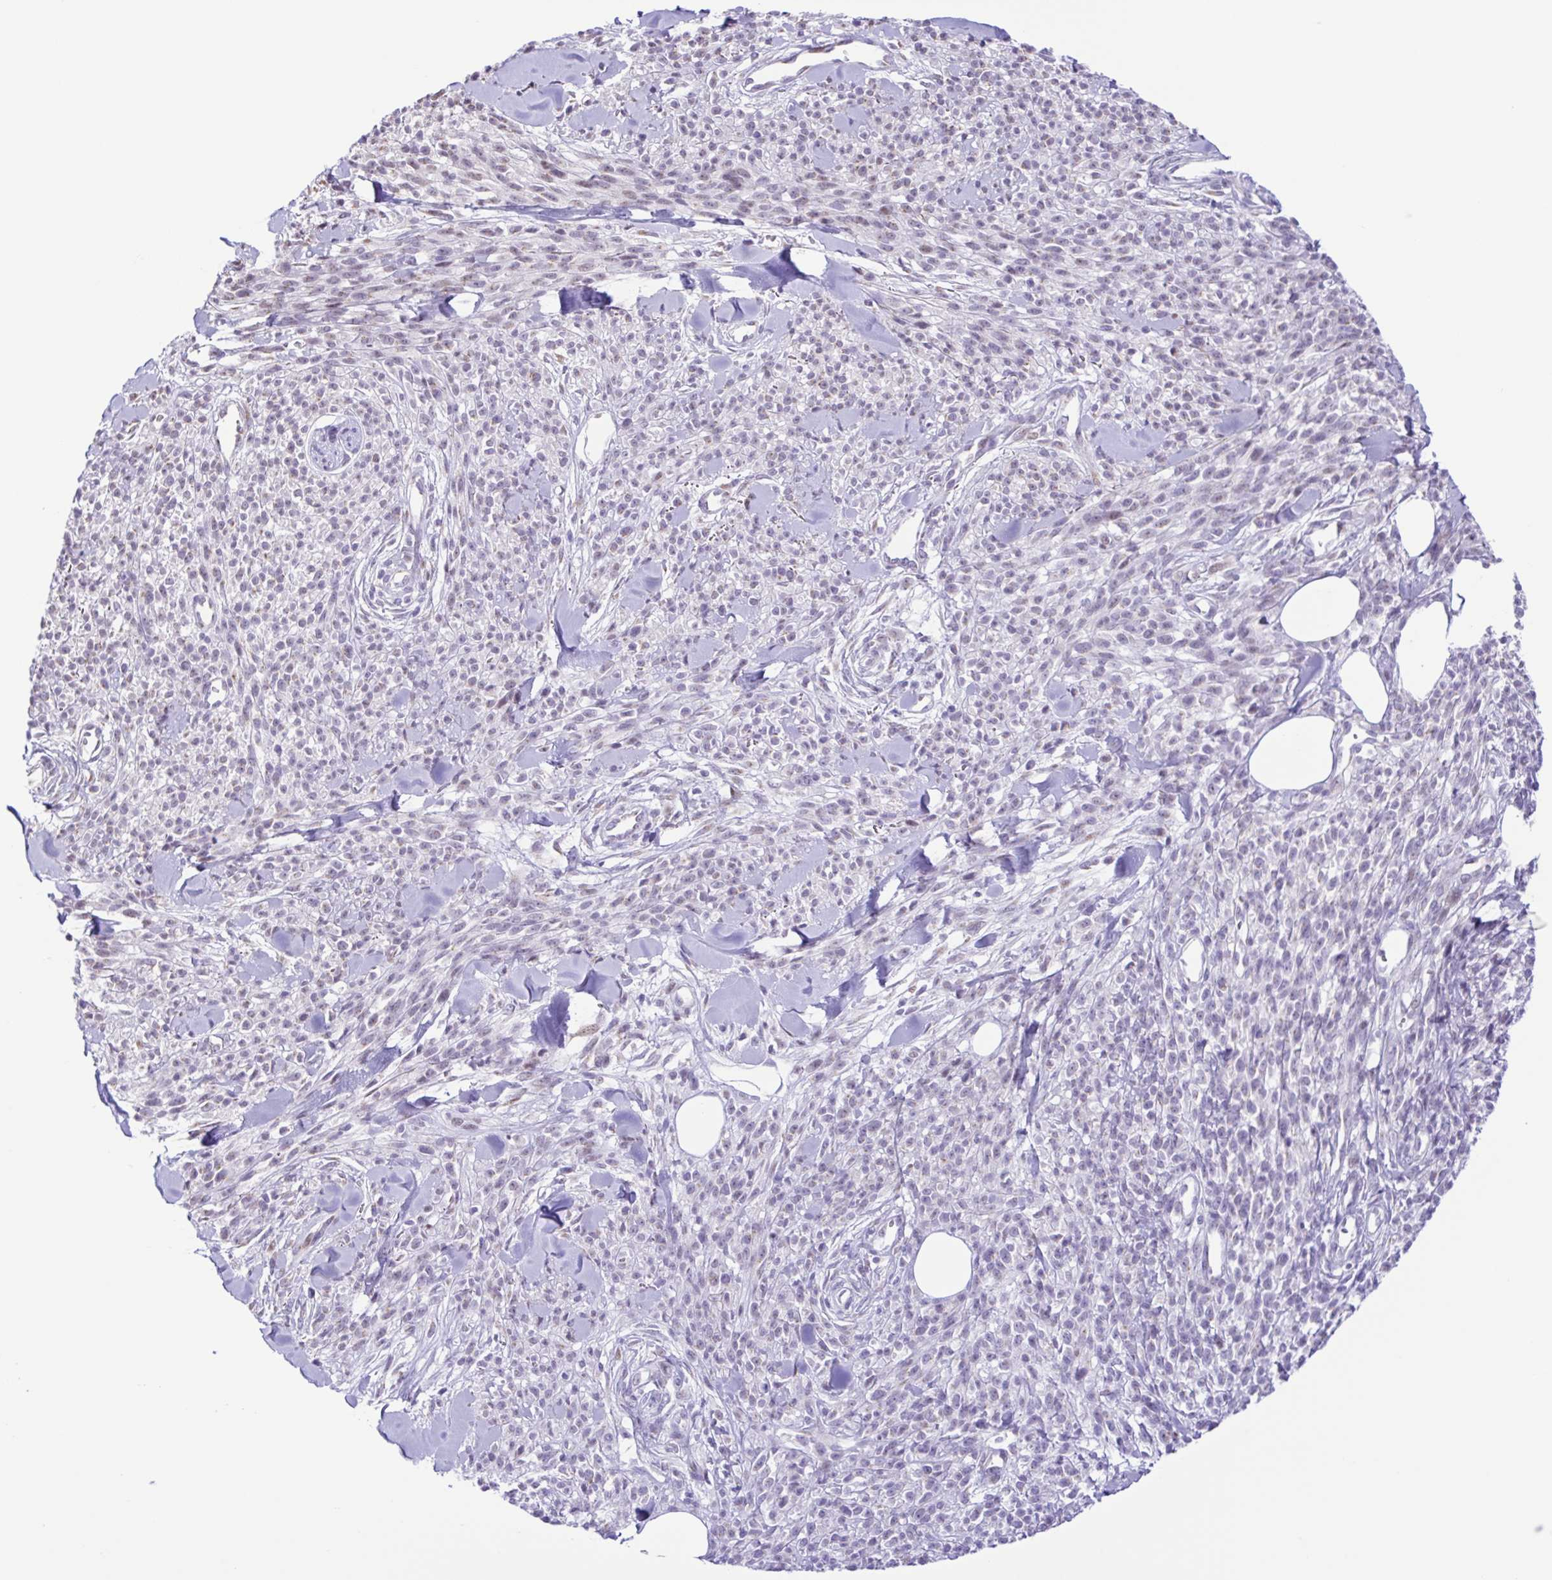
{"staining": {"intensity": "weak", "quantity": "<25%", "location": "nuclear"}, "tissue": "melanoma", "cell_type": "Tumor cells", "image_type": "cancer", "snomed": [{"axis": "morphology", "description": "Malignant melanoma, NOS"}, {"axis": "topography", "description": "Skin"}, {"axis": "topography", "description": "Skin of trunk"}], "caption": "Tumor cells are negative for protein expression in human melanoma. (IHC, brightfield microscopy, high magnification).", "gene": "TGM3", "patient": {"sex": "male", "age": 74}}